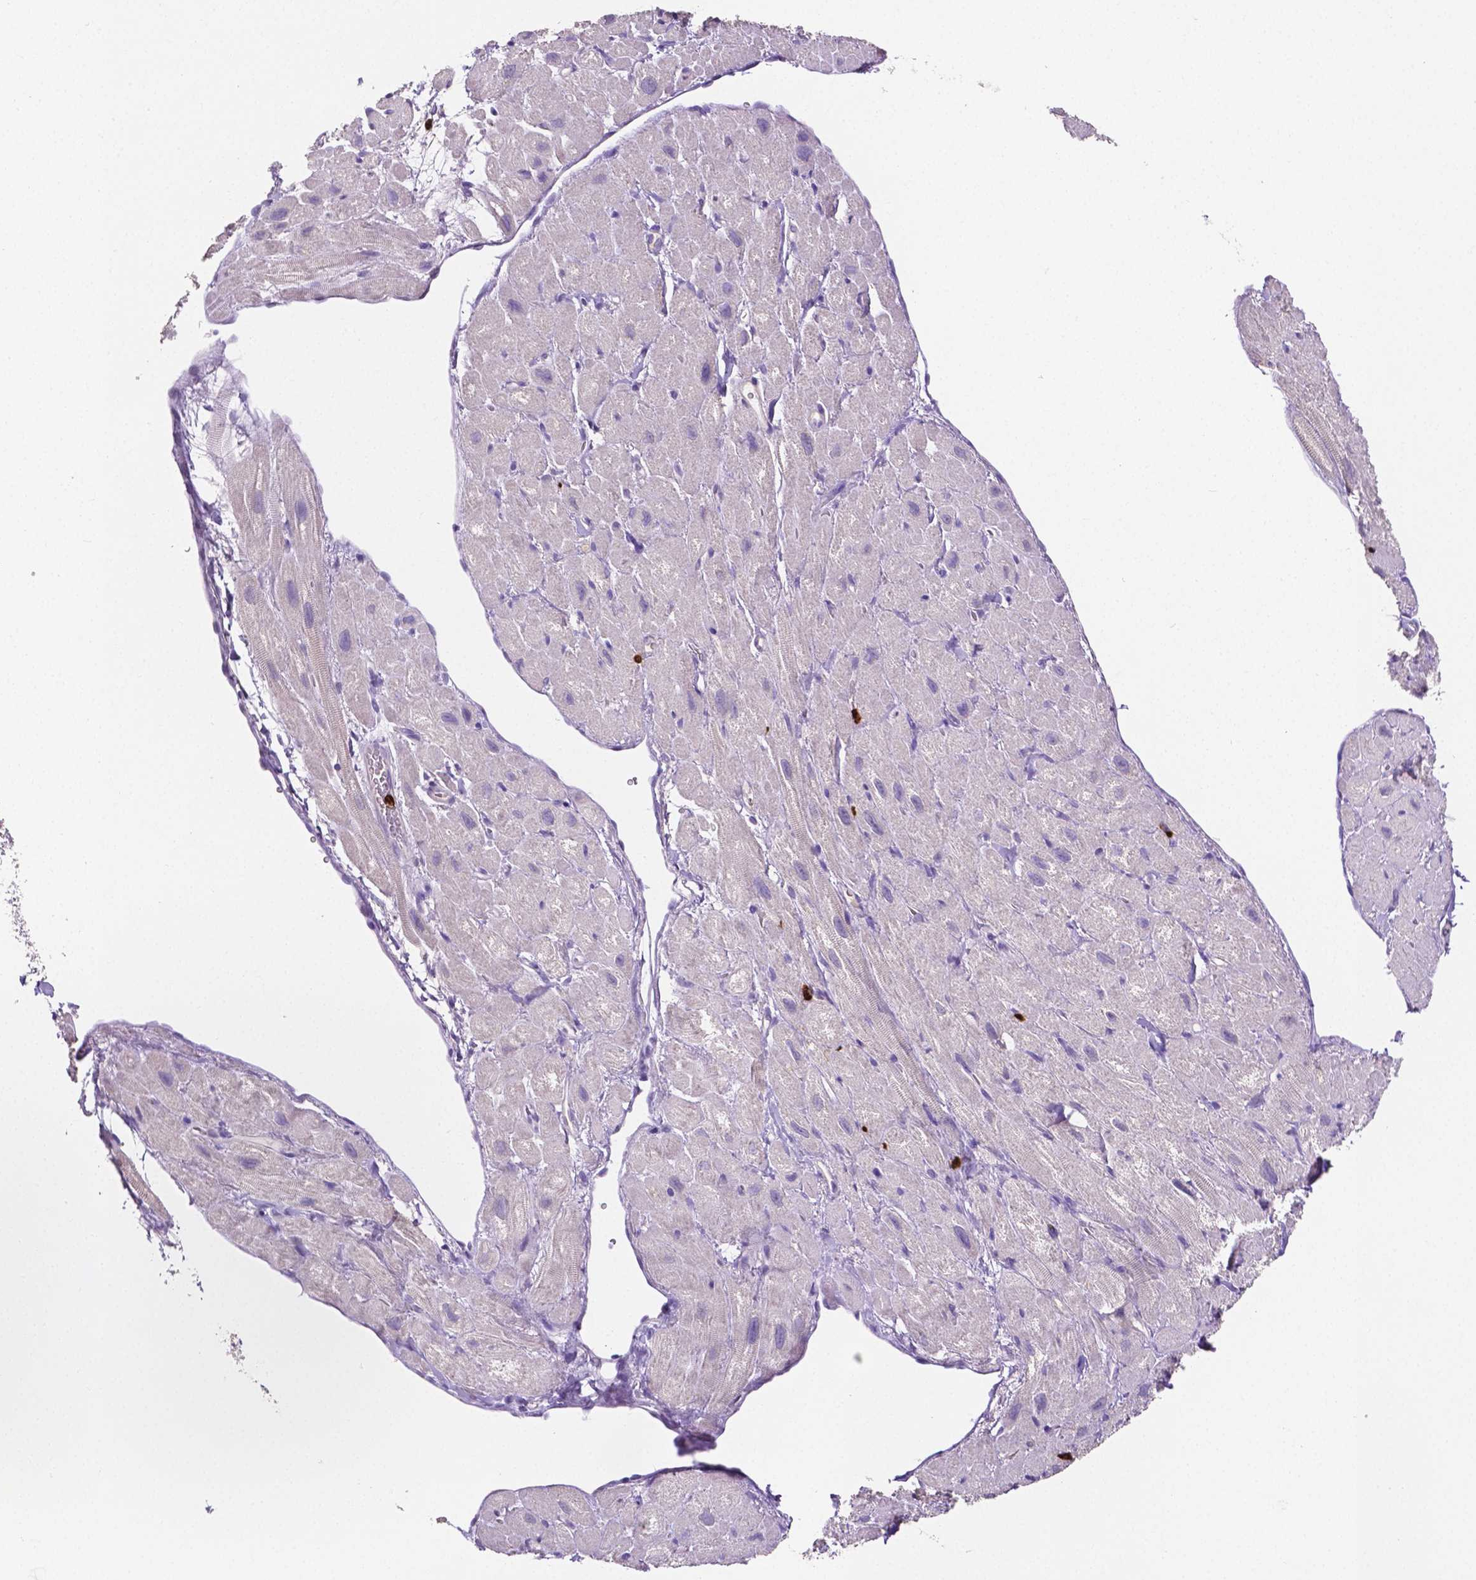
{"staining": {"intensity": "negative", "quantity": "none", "location": "none"}, "tissue": "heart muscle", "cell_type": "Cardiomyocytes", "image_type": "normal", "snomed": [{"axis": "morphology", "description": "Normal tissue, NOS"}, {"axis": "topography", "description": "Heart"}], "caption": "Protein analysis of benign heart muscle displays no significant positivity in cardiomyocytes.", "gene": "MMP9", "patient": {"sex": "female", "age": 62}}